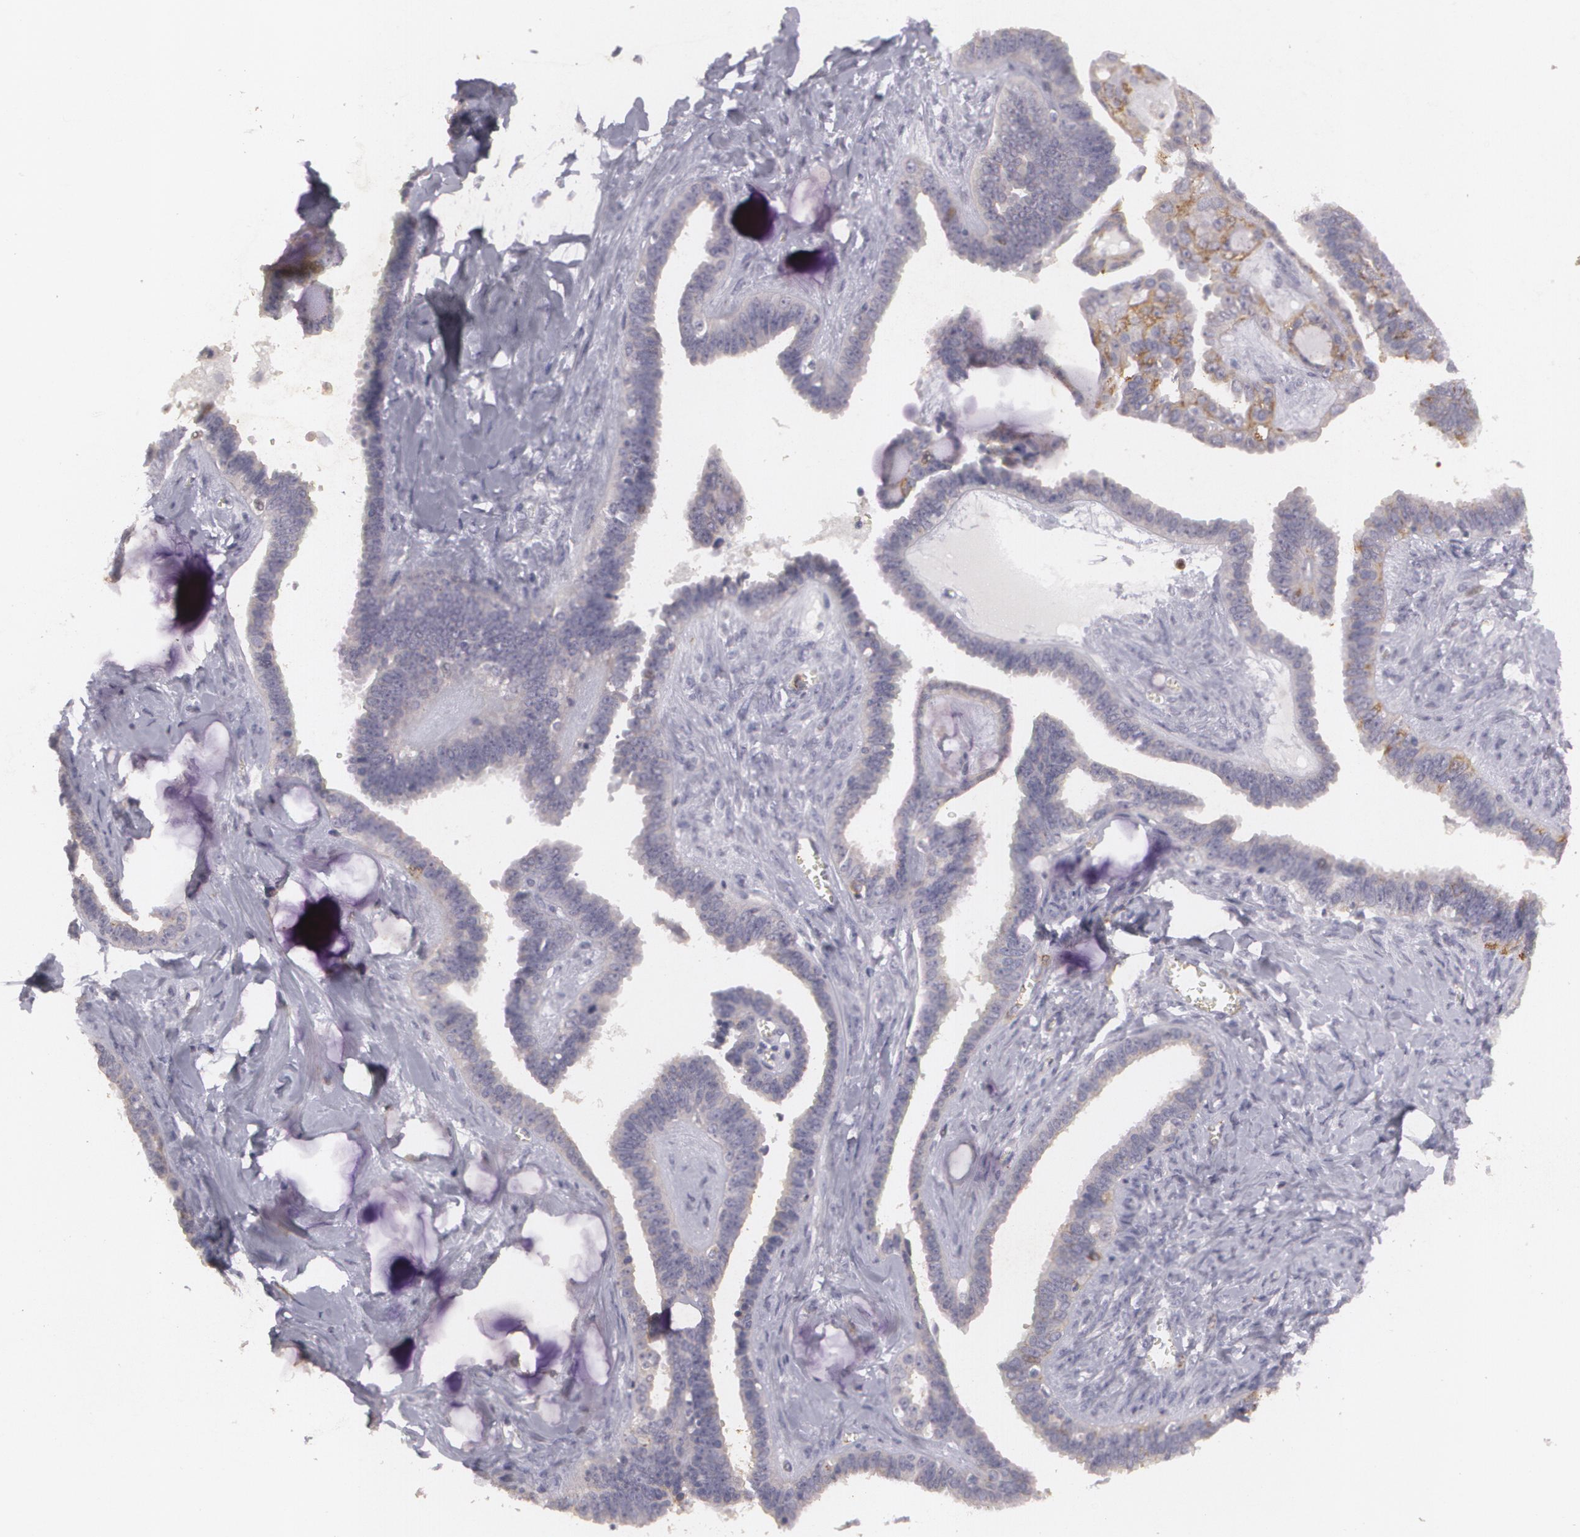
{"staining": {"intensity": "weak", "quantity": "<25%", "location": "cytoplasmic/membranous"}, "tissue": "ovarian cancer", "cell_type": "Tumor cells", "image_type": "cancer", "snomed": [{"axis": "morphology", "description": "Cystadenocarcinoma, serous, NOS"}, {"axis": "topography", "description": "Ovary"}], "caption": "Tumor cells are negative for brown protein staining in ovarian cancer (serous cystadenocarcinoma).", "gene": "KCNA4", "patient": {"sex": "female", "age": 71}}